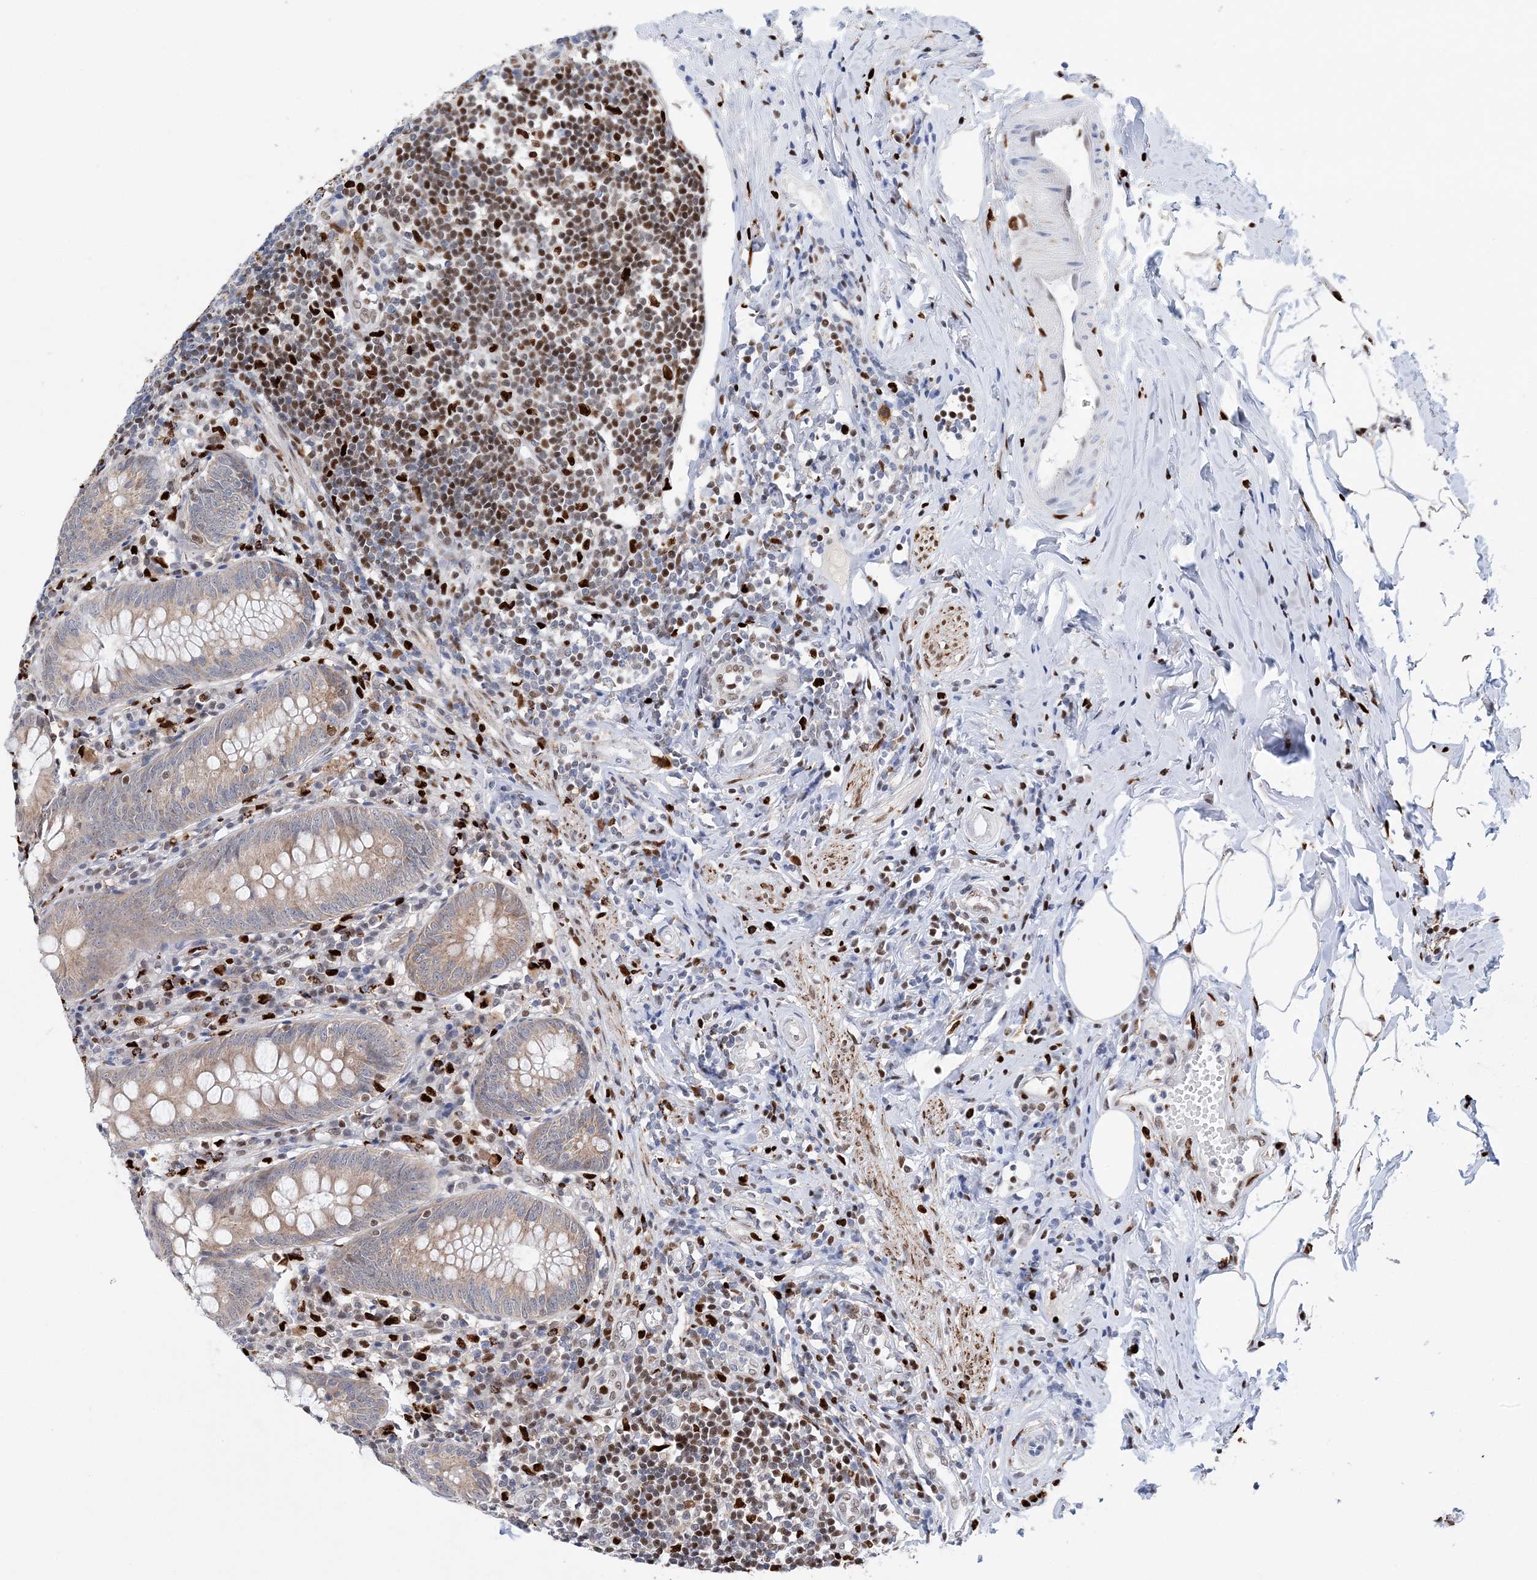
{"staining": {"intensity": "weak", "quantity": "25%-75%", "location": "cytoplasmic/membranous"}, "tissue": "appendix", "cell_type": "Glandular cells", "image_type": "normal", "snomed": [{"axis": "morphology", "description": "Normal tissue, NOS"}, {"axis": "topography", "description": "Appendix"}], "caption": "IHC (DAB (3,3'-diaminobenzidine)) staining of benign appendix exhibits weak cytoplasmic/membranous protein expression in approximately 25%-75% of glandular cells. (DAB (3,3'-diaminobenzidine) = brown stain, brightfield microscopy at high magnification).", "gene": "NIT2", "patient": {"sex": "female", "age": 54}}